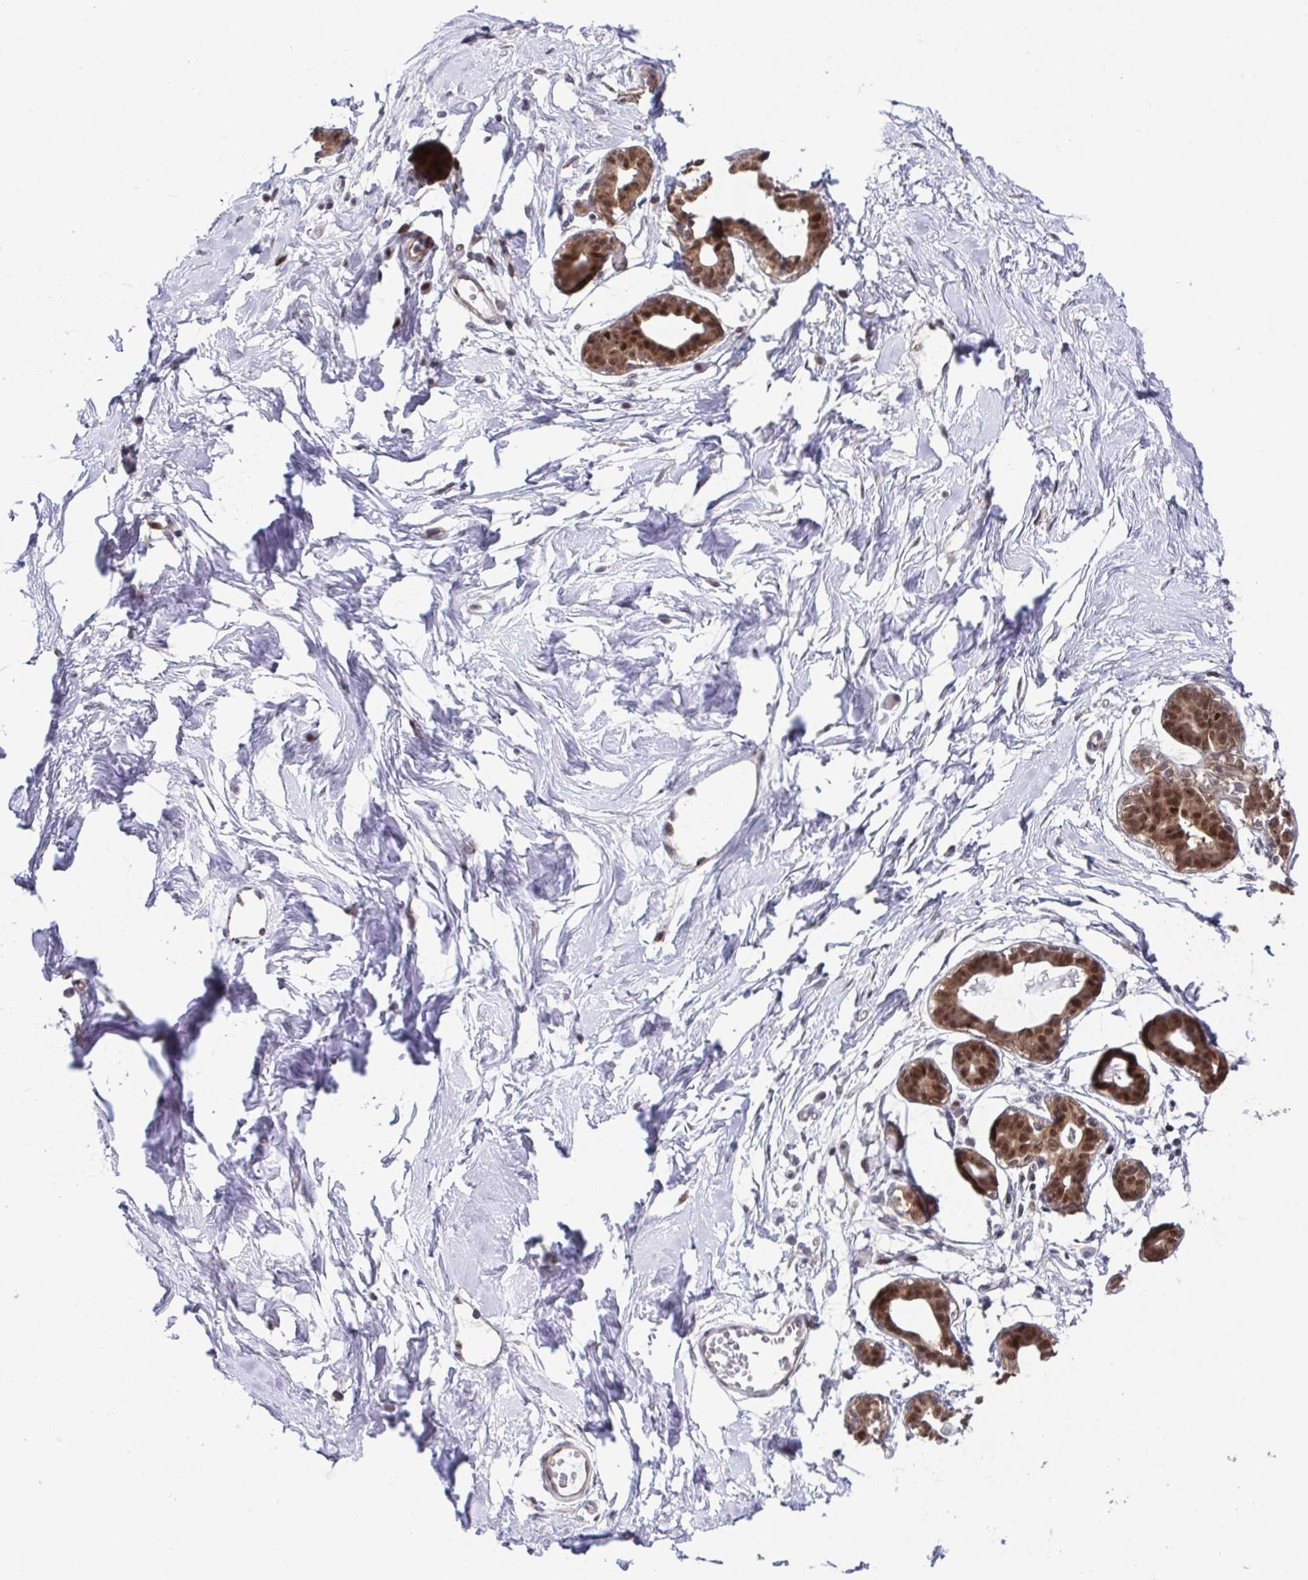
{"staining": {"intensity": "negative", "quantity": "none", "location": "none"}, "tissue": "breast", "cell_type": "Adipocytes", "image_type": "normal", "snomed": [{"axis": "morphology", "description": "Normal tissue, NOS"}, {"axis": "topography", "description": "Breast"}], "caption": "Micrograph shows no significant protein positivity in adipocytes of unremarkable breast.", "gene": "DNAJB1", "patient": {"sex": "female", "age": 45}}